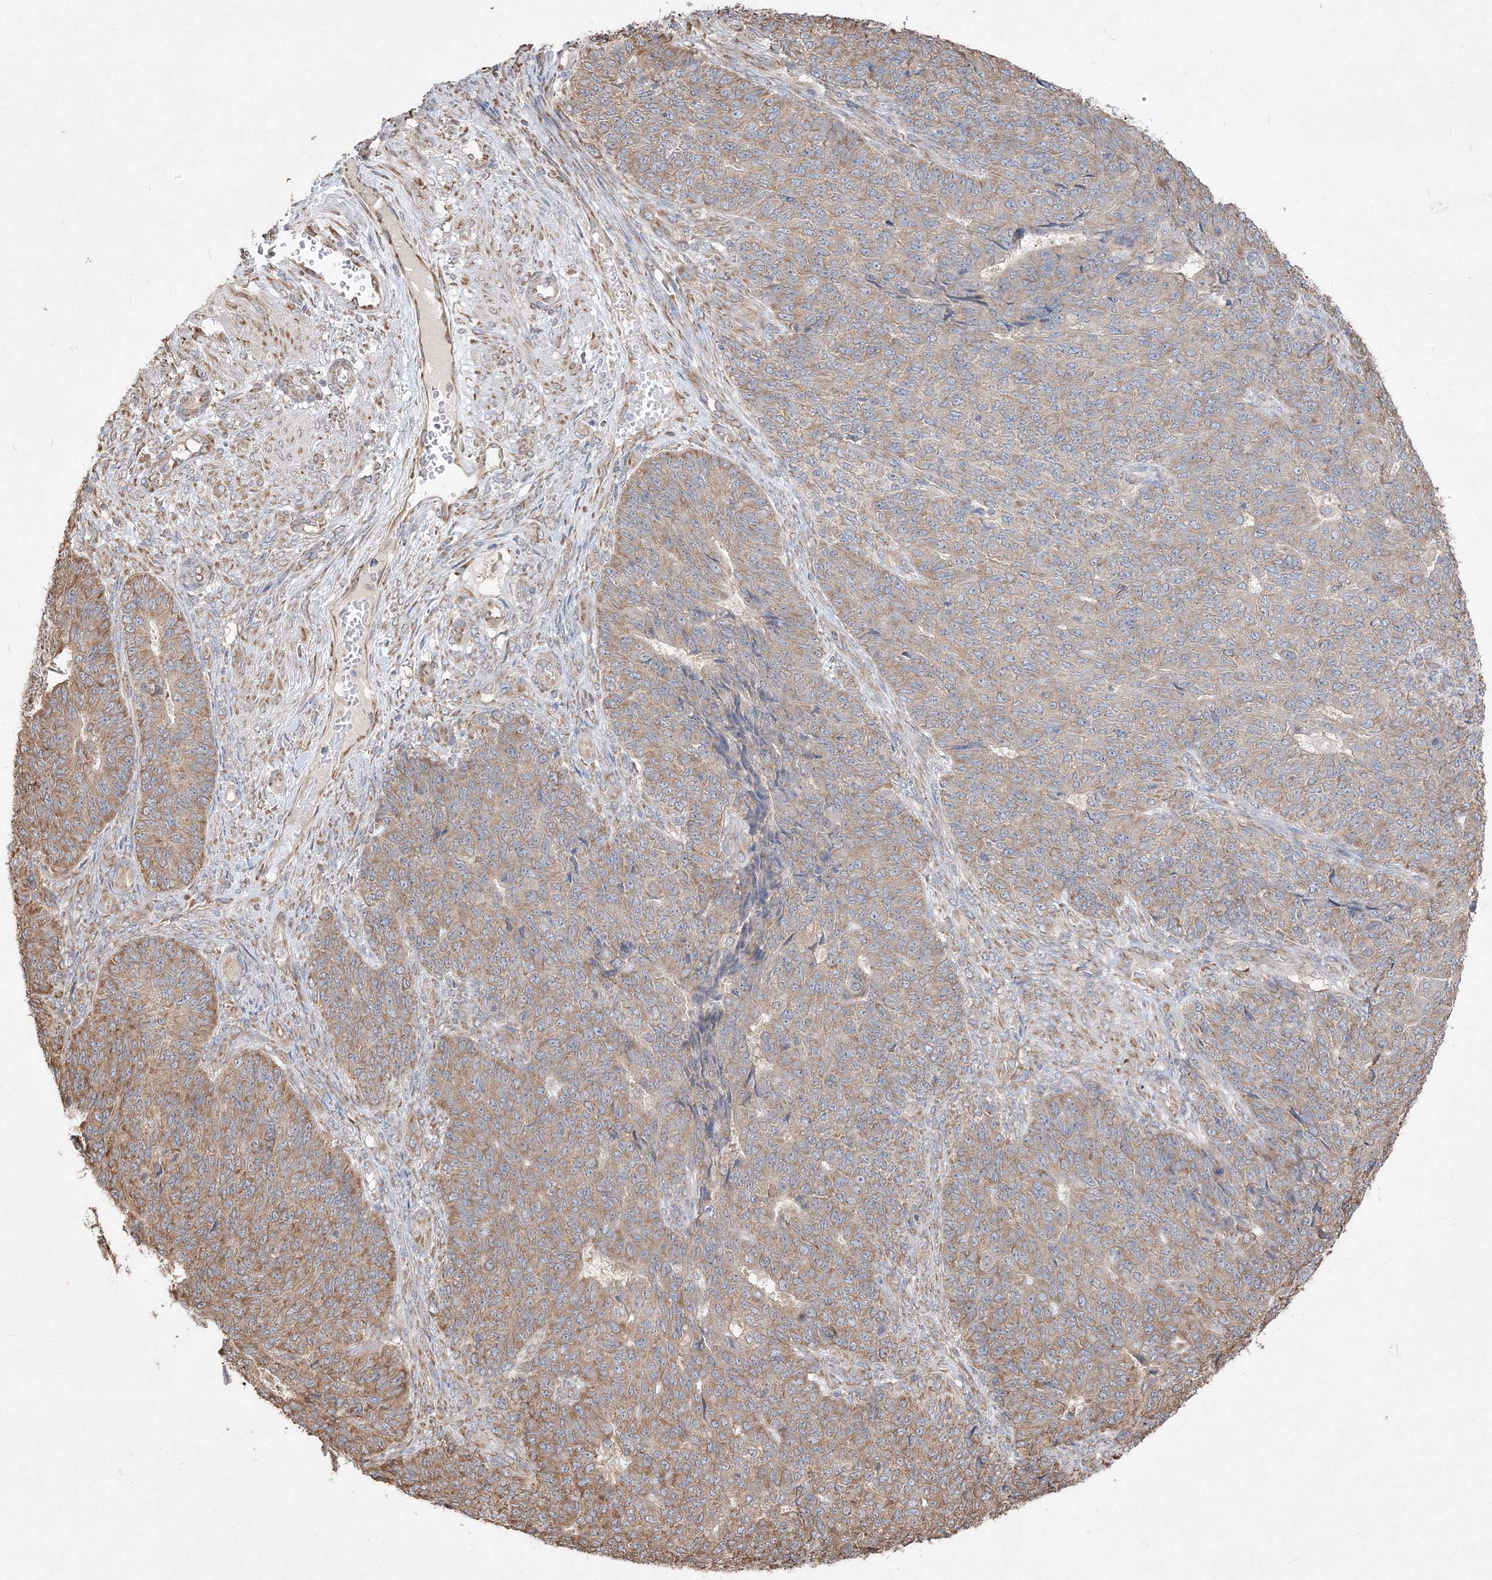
{"staining": {"intensity": "moderate", "quantity": ">75%", "location": "cytoplasmic/membranous"}, "tissue": "endometrial cancer", "cell_type": "Tumor cells", "image_type": "cancer", "snomed": [{"axis": "morphology", "description": "Adenocarcinoma, NOS"}, {"axis": "topography", "description": "Endometrium"}], "caption": "IHC micrograph of human endometrial adenocarcinoma stained for a protein (brown), which displays medium levels of moderate cytoplasmic/membranous expression in about >75% of tumor cells.", "gene": "FBXL8", "patient": {"sex": "female", "age": 32}}